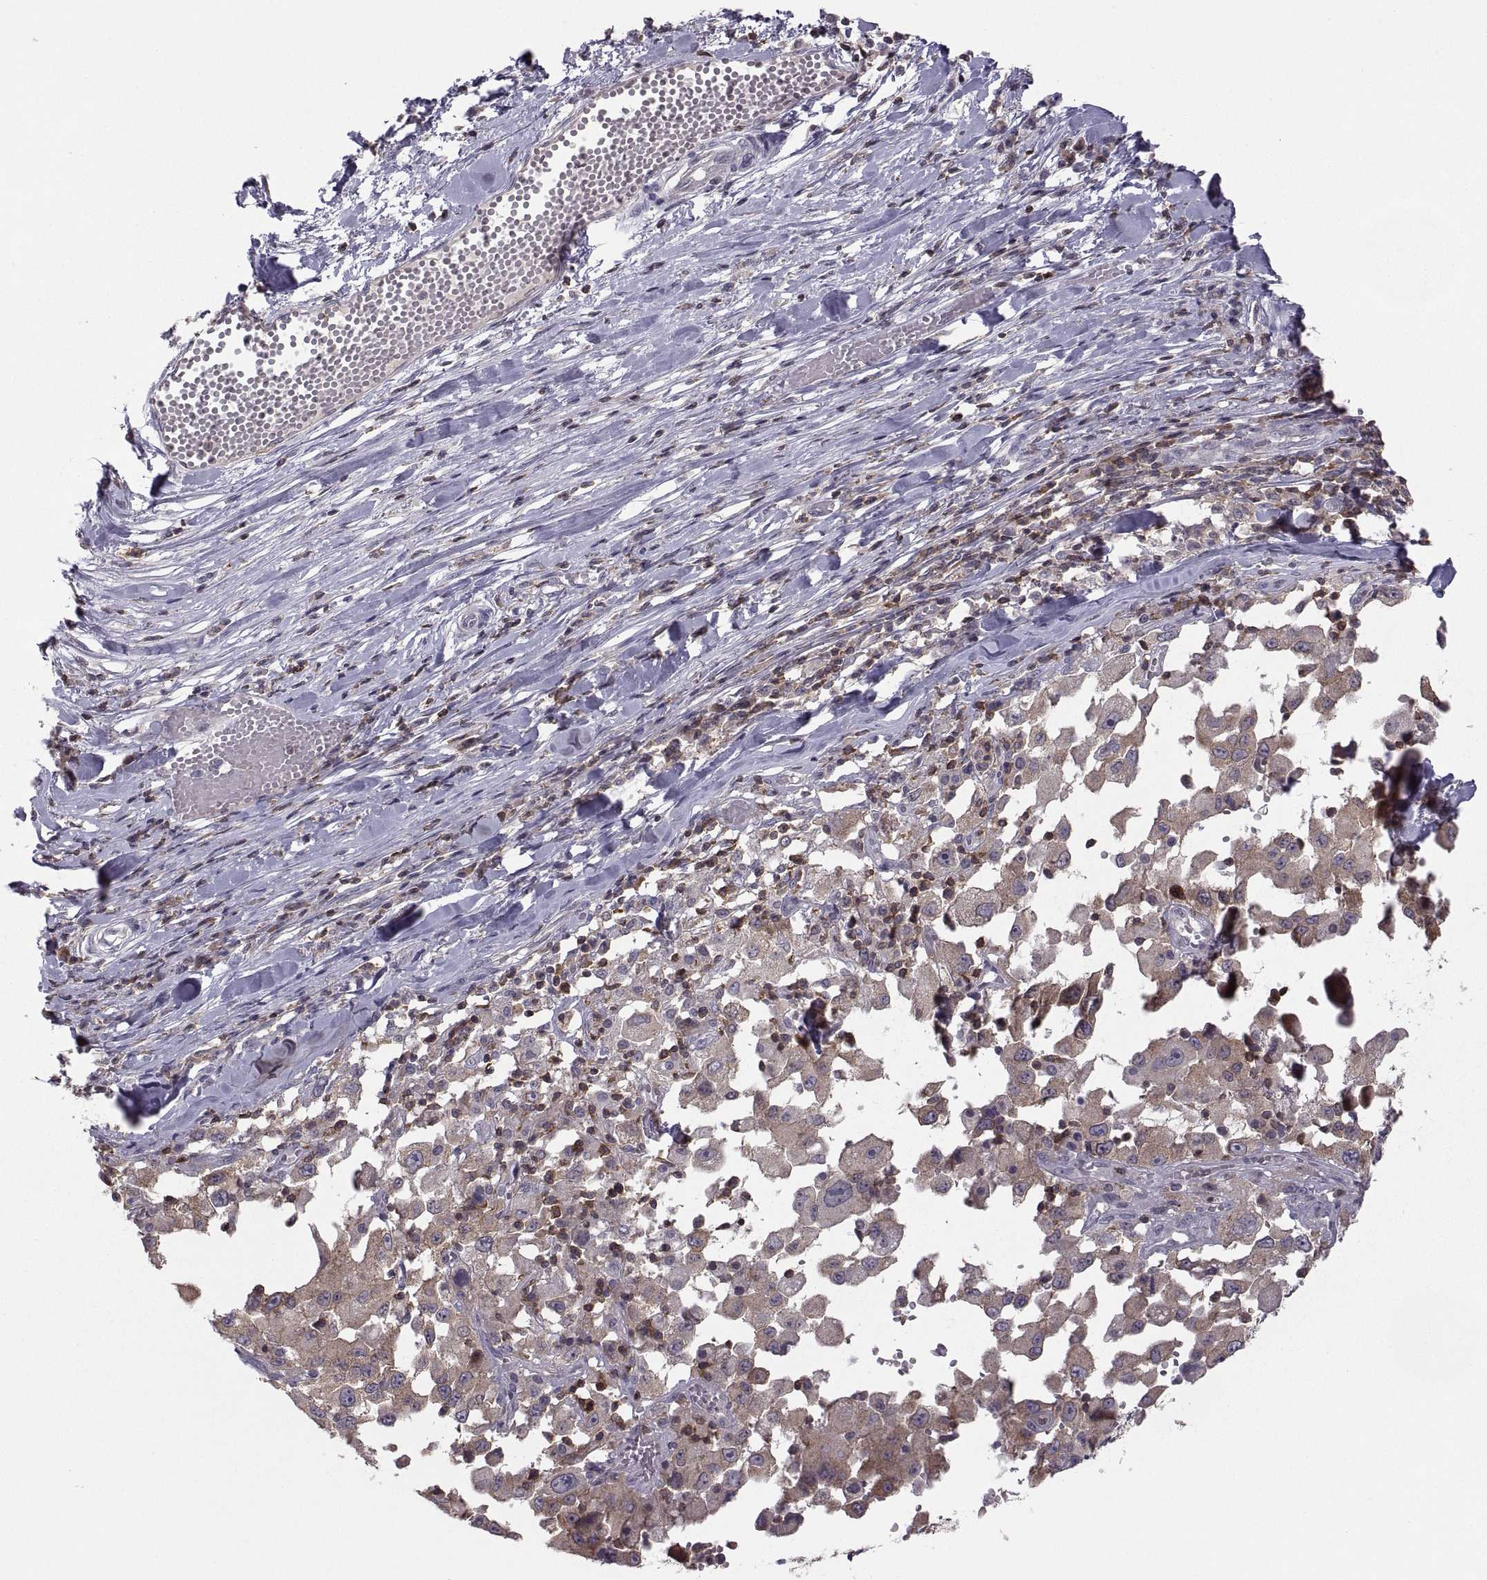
{"staining": {"intensity": "weak", "quantity": ">75%", "location": "cytoplasmic/membranous"}, "tissue": "melanoma", "cell_type": "Tumor cells", "image_type": "cancer", "snomed": [{"axis": "morphology", "description": "Malignant melanoma, Metastatic site"}, {"axis": "topography", "description": "Lymph node"}], "caption": "Protein analysis of malignant melanoma (metastatic site) tissue demonstrates weak cytoplasmic/membranous staining in approximately >75% of tumor cells.", "gene": "EZR", "patient": {"sex": "male", "age": 50}}